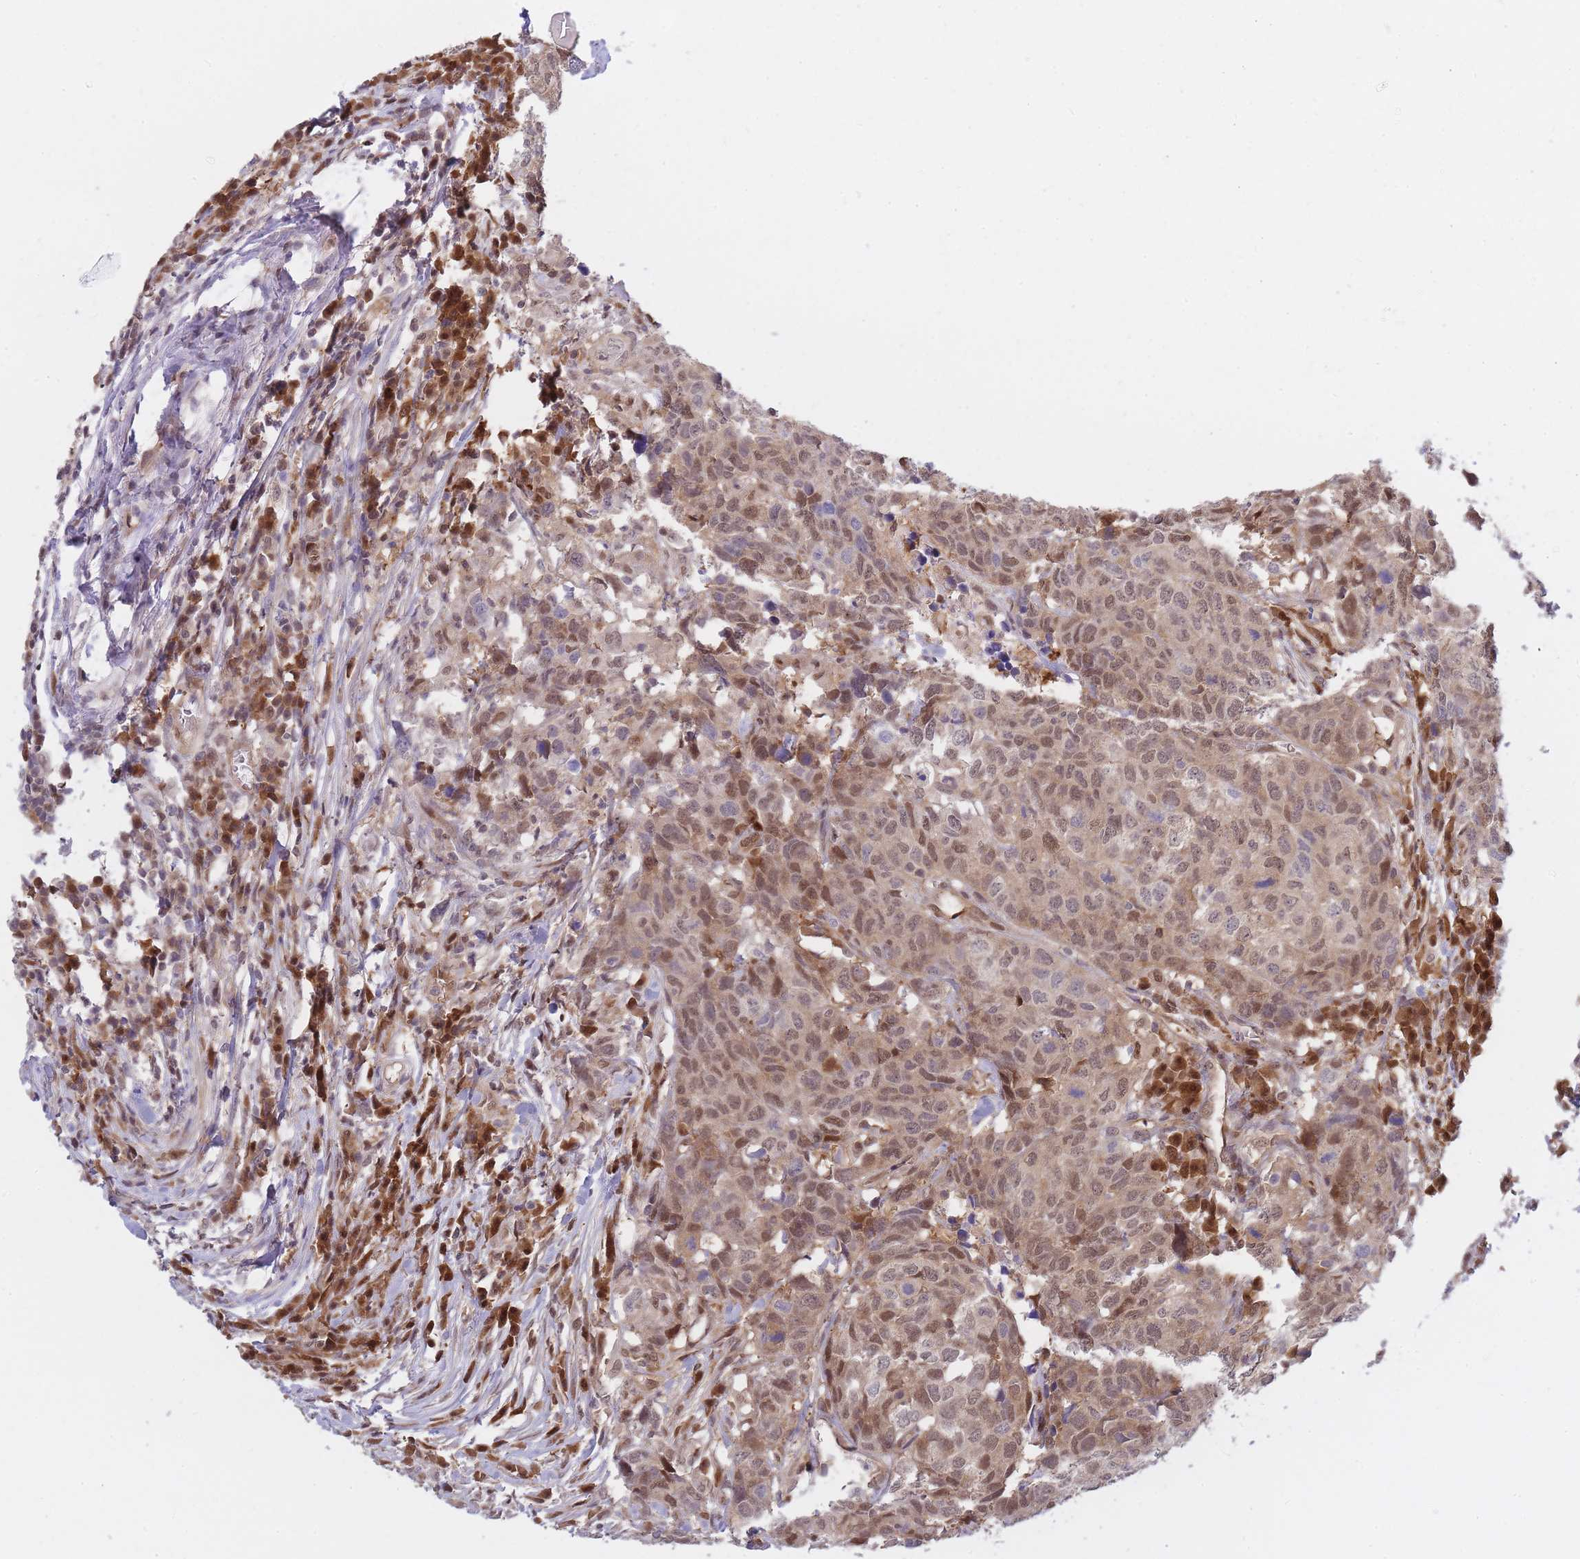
{"staining": {"intensity": "moderate", "quantity": ">75%", "location": "cytoplasmic/membranous,nuclear"}, "tissue": "head and neck cancer", "cell_type": "Tumor cells", "image_type": "cancer", "snomed": [{"axis": "morphology", "description": "Normal tissue, NOS"}, {"axis": "morphology", "description": "Squamous cell carcinoma, NOS"}, {"axis": "topography", "description": "Skeletal muscle"}, {"axis": "topography", "description": "Vascular tissue"}, {"axis": "topography", "description": "Peripheral nerve tissue"}, {"axis": "topography", "description": "Head-Neck"}], "caption": "Brown immunohistochemical staining in head and neck cancer (squamous cell carcinoma) demonstrates moderate cytoplasmic/membranous and nuclear staining in about >75% of tumor cells. The staining was performed using DAB to visualize the protein expression in brown, while the nuclei were stained in blue with hematoxylin (Magnification: 20x).", "gene": "NSFL1C", "patient": {"sex": "male", "age": 66}}